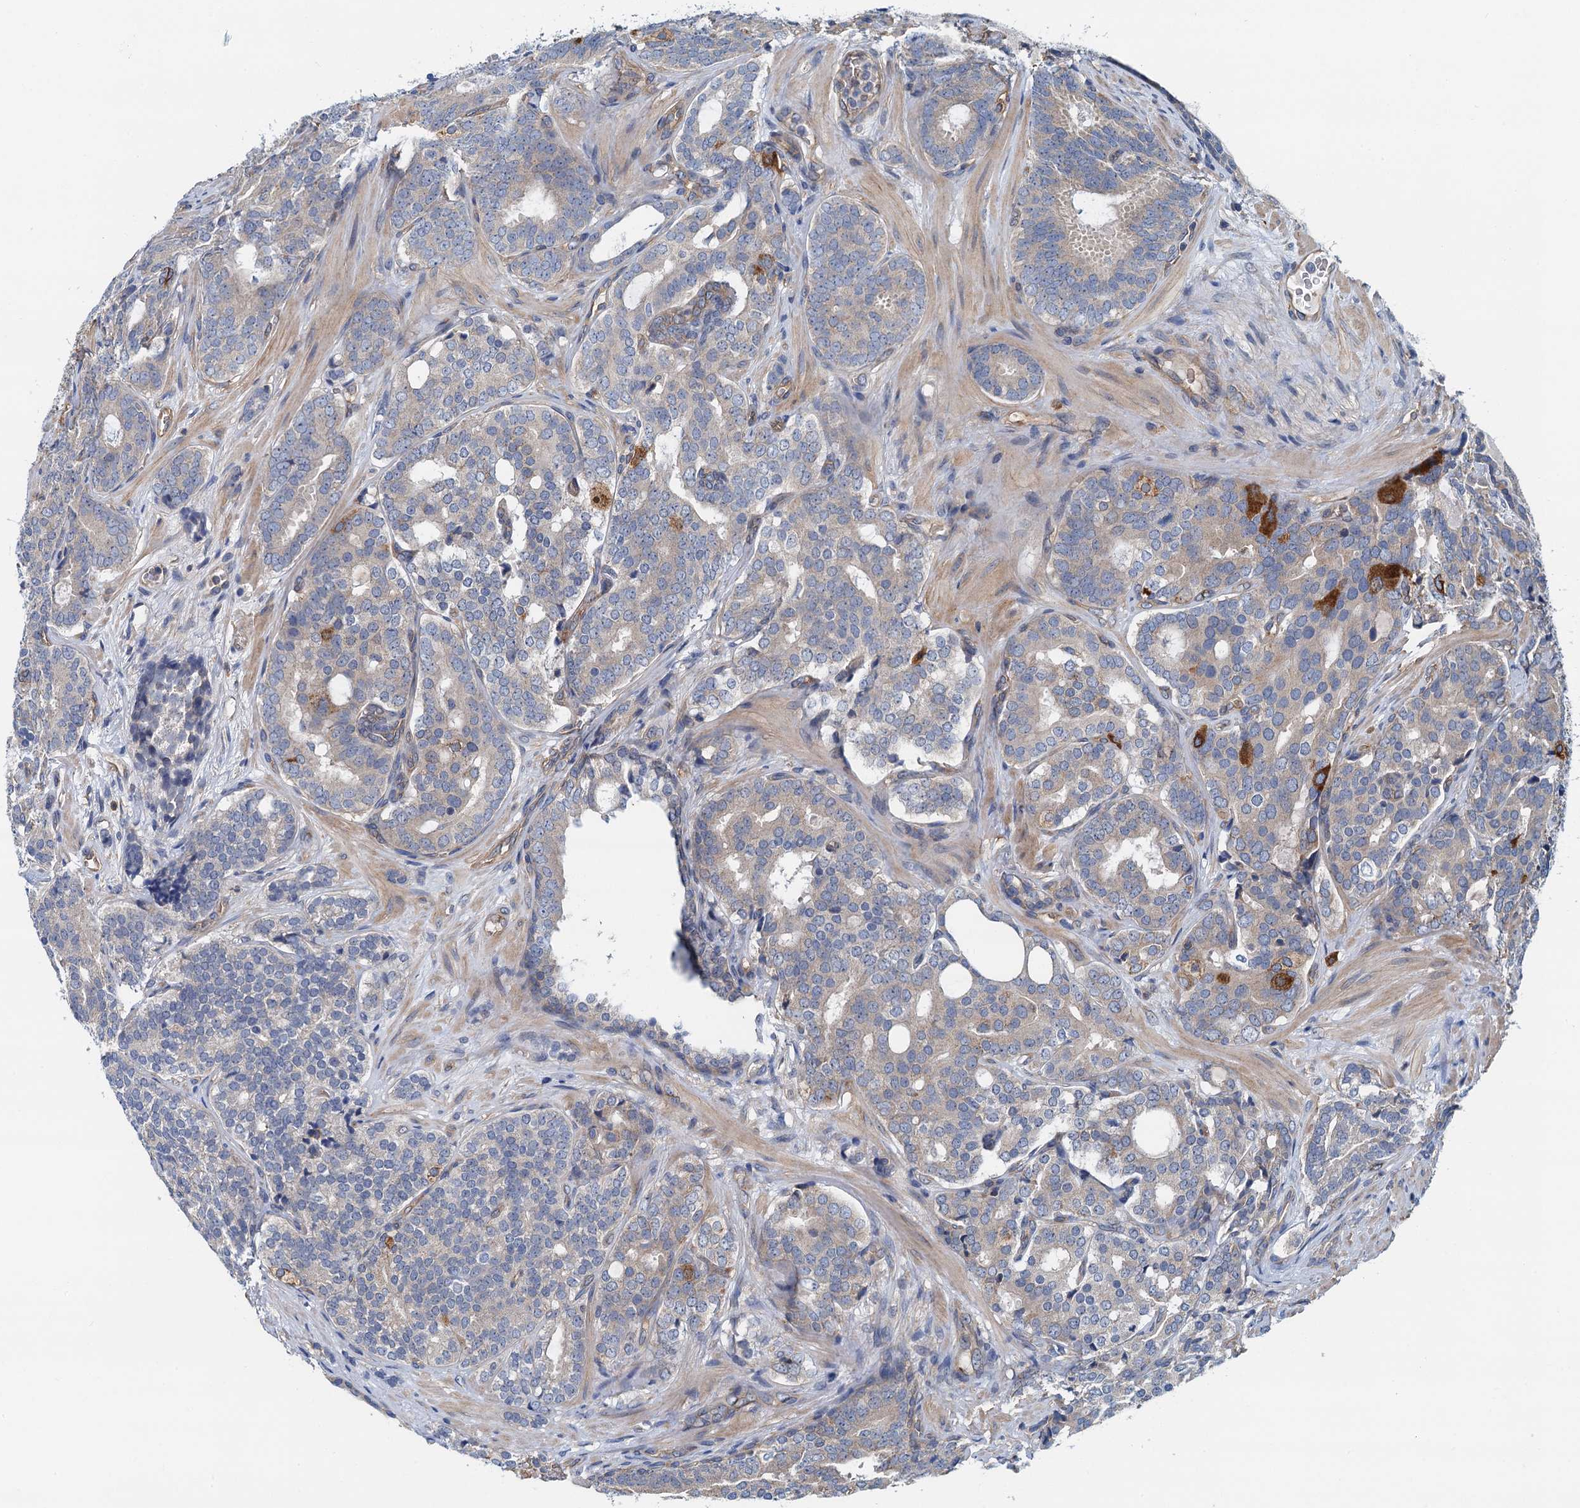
{"staining": {"intensity": "negative", "quantity": "none", "location": "none"}, "tissue": "prostate cancer", "cell_type": "Tumor cells", "image_type": "cancer", "snomed": [{"axis": "morphology", "description": "Adenocarcinoma, High grade"}, {"axis": "topography", "description": "Prostate"}], "caption": "Immunohistochemical staining of prostate cancer (high-grade adenocarcinoma) shows no significant expression in tumor cells.", "gene": "ROGDI", "patient": {"sex": "male", "age": 63}}